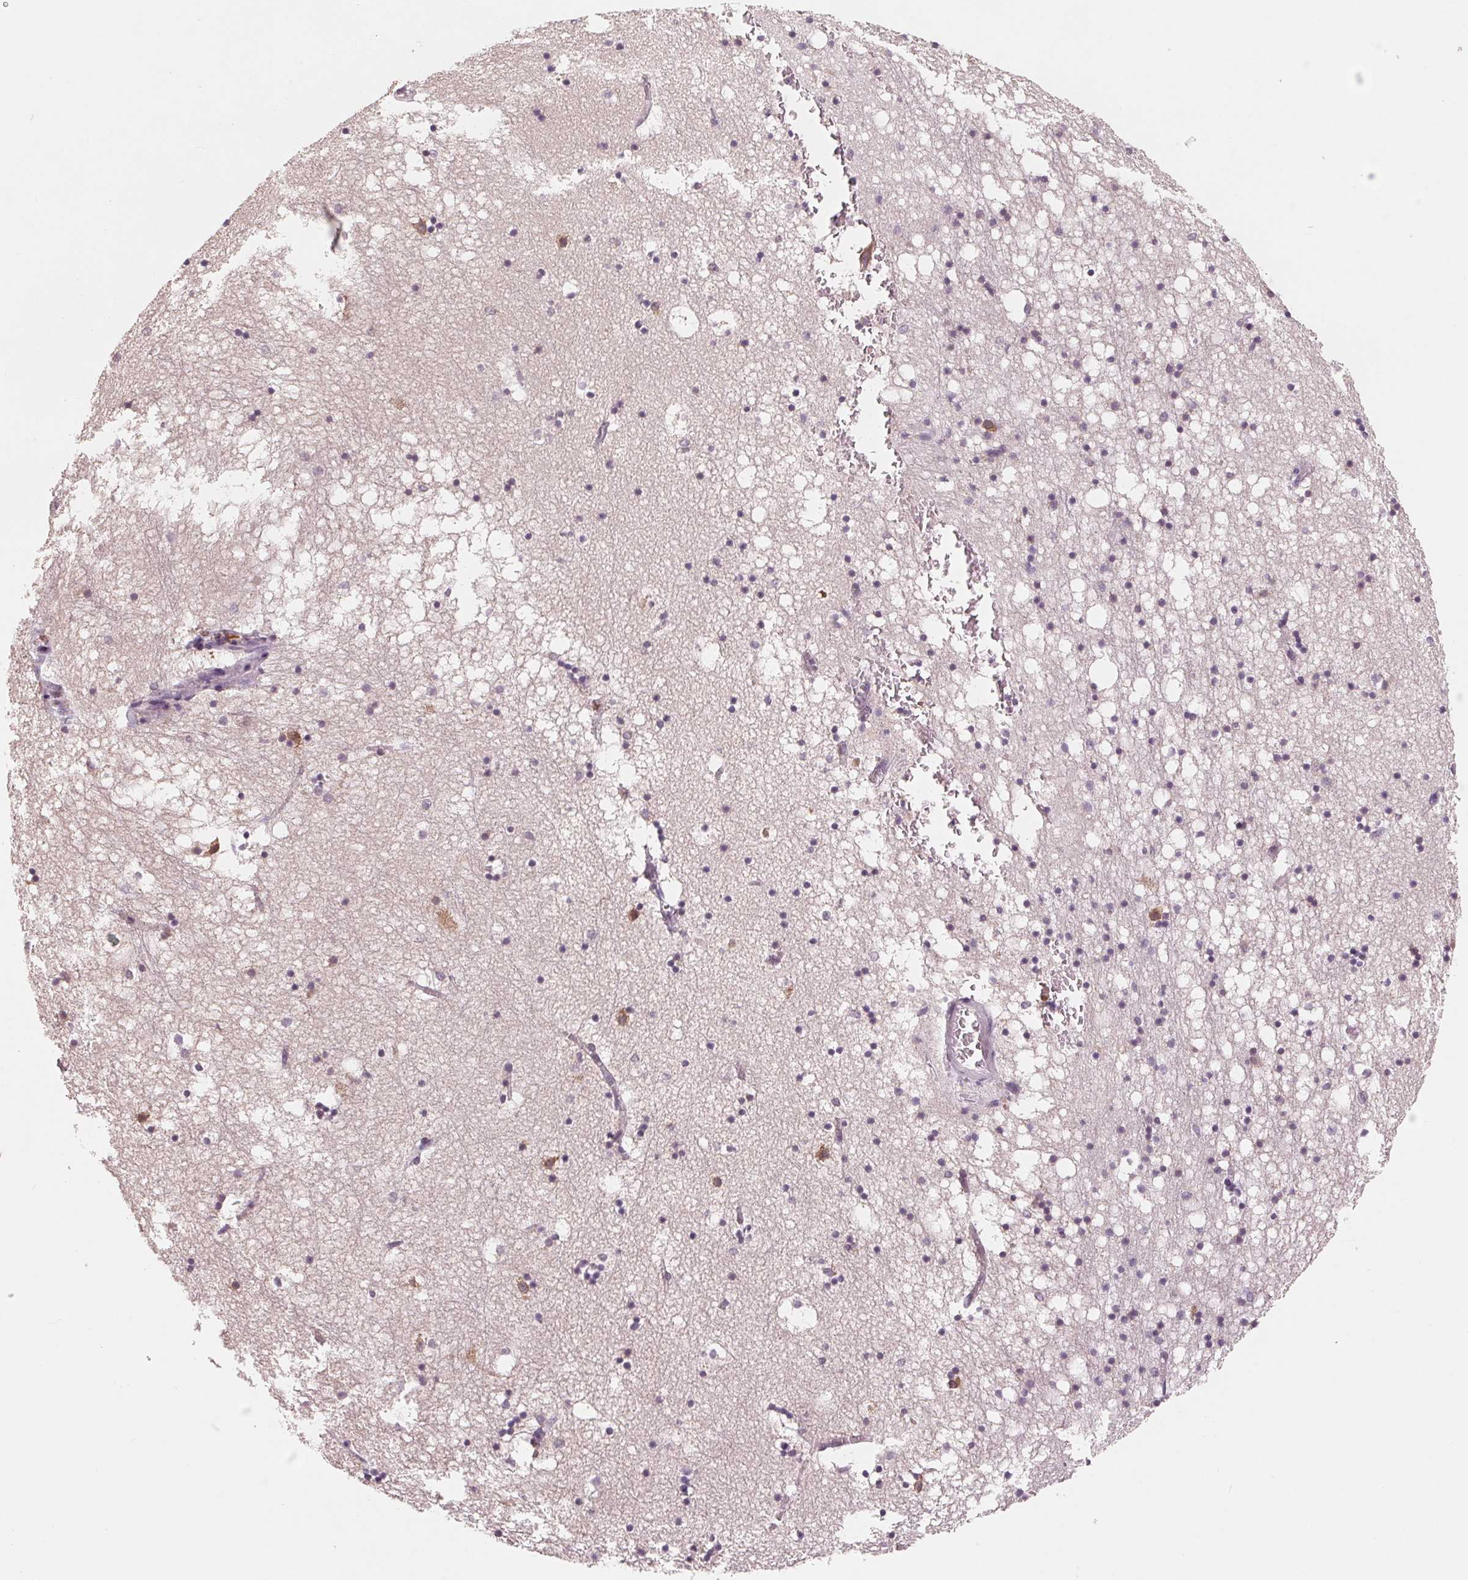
{"staining": {"intensity": "negative", "quantity": "none", "location": "none"}, "tissue": "hippocampus", "cell_type": "Glial cells", "image_type": "normal", "snomed": [{"axis": "morphology", "description": "Normal tissue, NOS"}, {"axis": "topography", "description": "Hippocampus"}], "caption": "High power microscopy photomicrograph of an IHC photomicrograph of benign hippocampus, revealing no significant staining in glial cells.", "gene": "GIGYF2", "patient": {"sex": "male", "age": 58}}